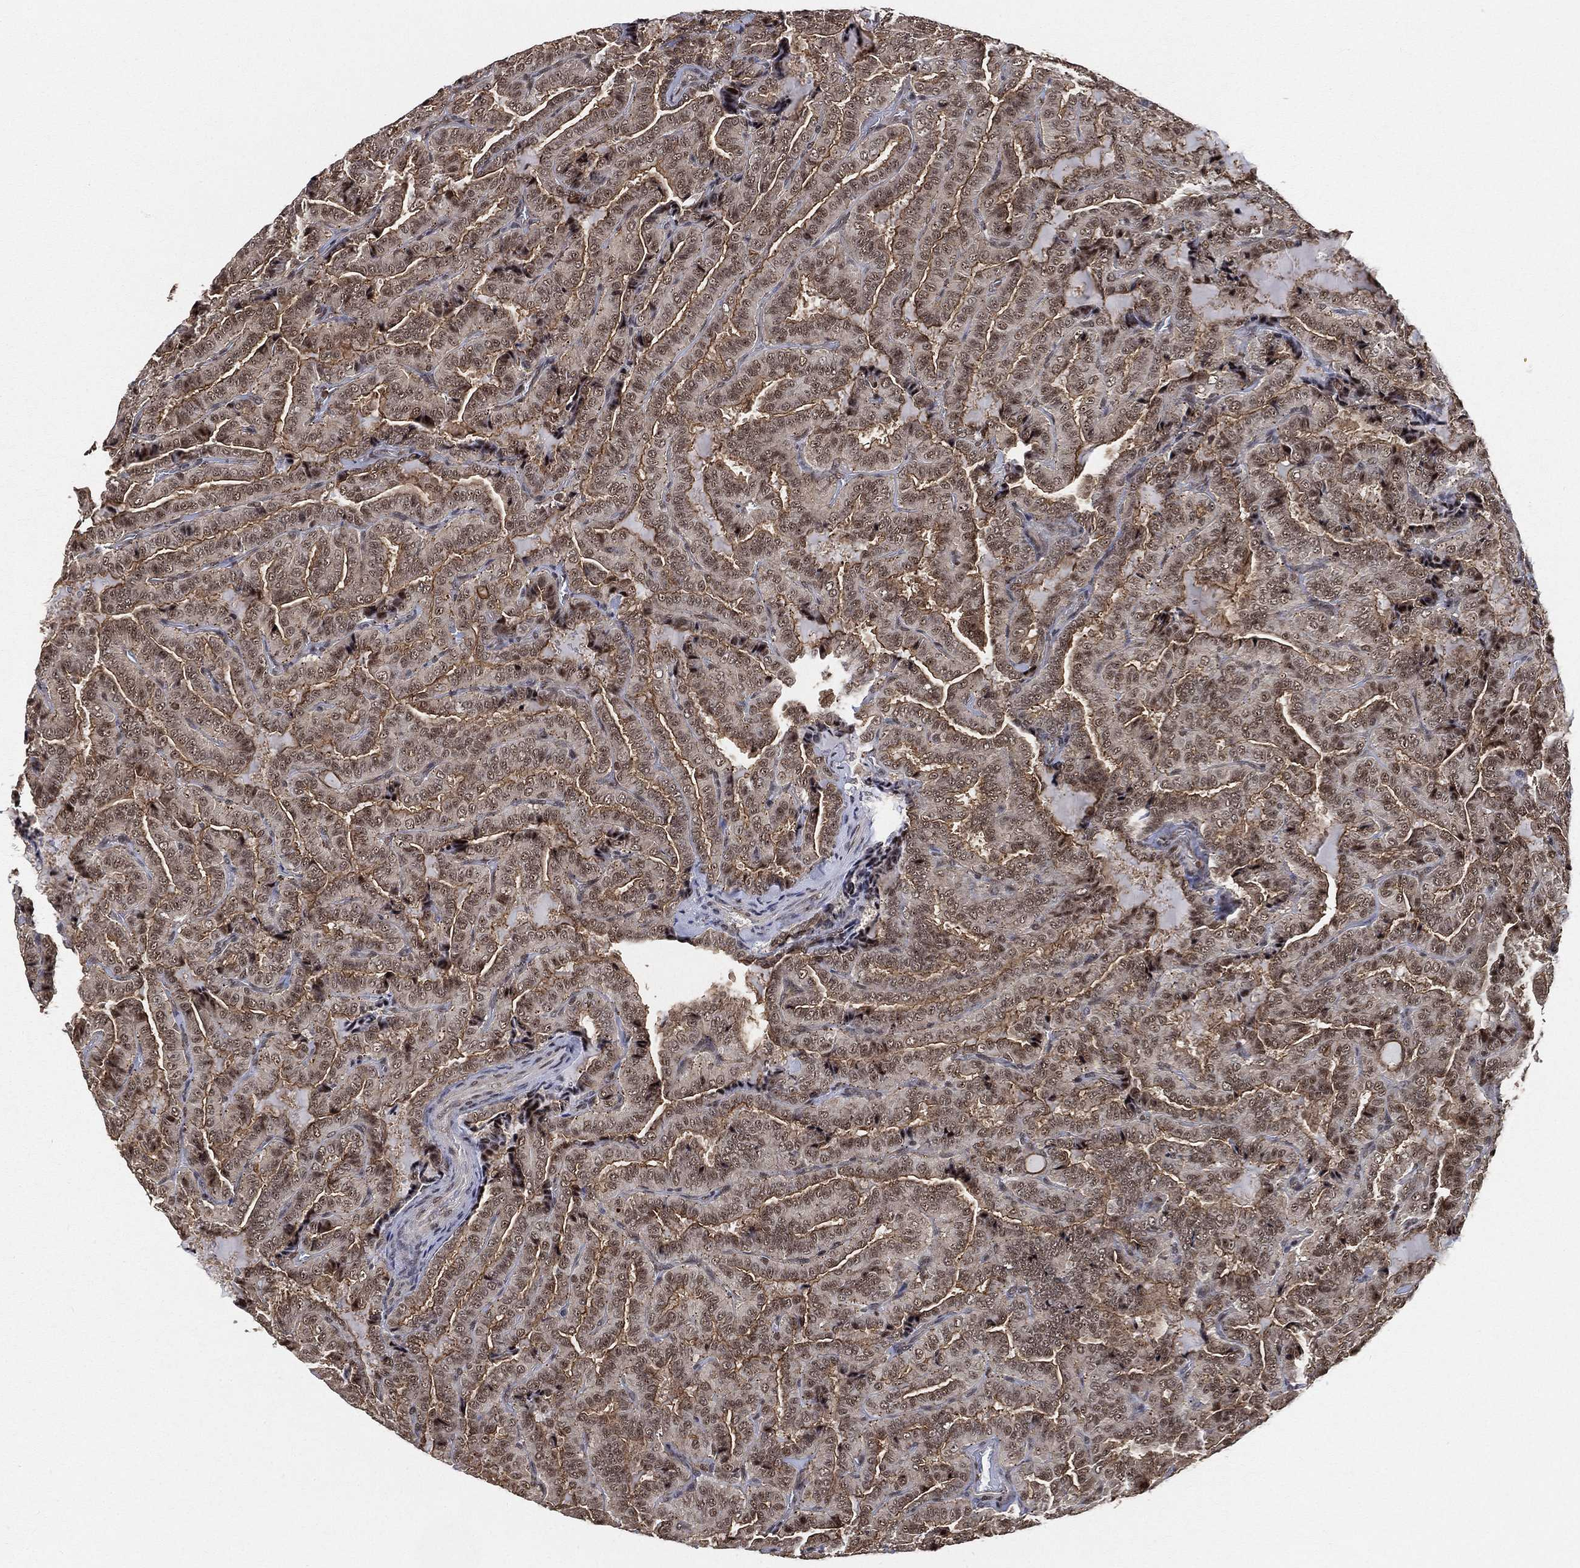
{"staining": {"intensity": "moderate", "quantity": "25%-75%", "location": "cytoplasmic/membranous,nuclear"}, "tissue": "thyroid cancer", "cell_type": "Tumor cells", "image_type": "cancer", "snomed": [{"axis": "morphology", "description": "Papillary adenocarcinoma, NOS"}, {"axis": "topography", "description": "Thyroid gland"}], "caption": "IHC histopathology image of neoplastic tissue: thyroid papillary adenocarcinoma stained using immunohistochemistry exhibits medium levels of moderate protein expression localized specifically in the cytoplasmic/membranous and nuclear of tumor cells, appearing as a cytoplasmic/membranous and nuclear brown color.", "gene": "RSRC2", "patient": {"sex": "female", "age": 39}}